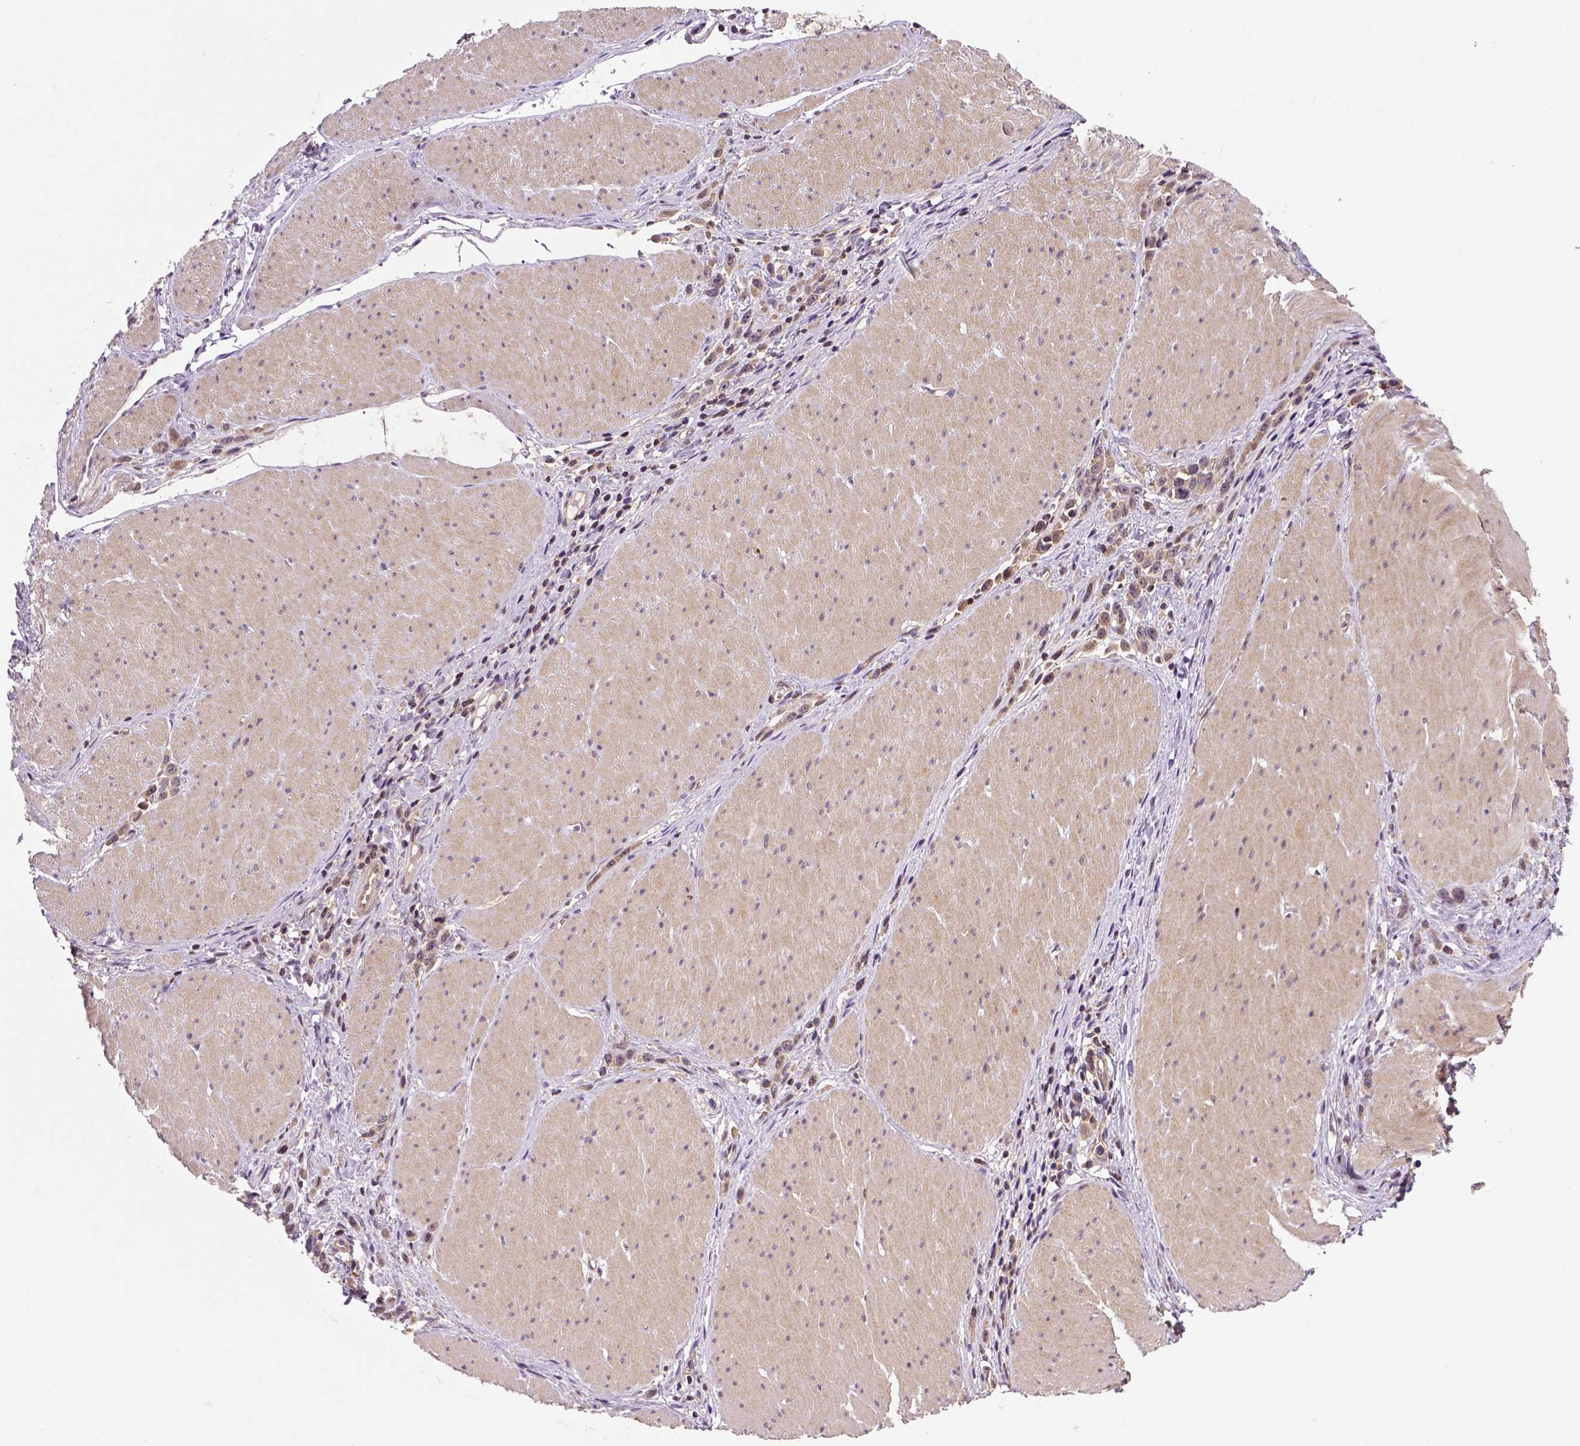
{"staining": {"intensity": "weak", "quantity": ">75%", "location": "cytoplasmic/membranous"}, "tissue": "stomach cancer", "cell_type": "Tumor cells", "image_type": "cancer", "snomed": [{"axis": "morphology", "description": "Adenocarcinoma, NOS"}, {"axis": "topography", "description": "Stomach"}], "caption": "Human stomach adenocarcinoma stained with a protein marker displays weak staining in tumor cells.", "gene": "MATK", "patient": {"sex": "male", "age": 47}}